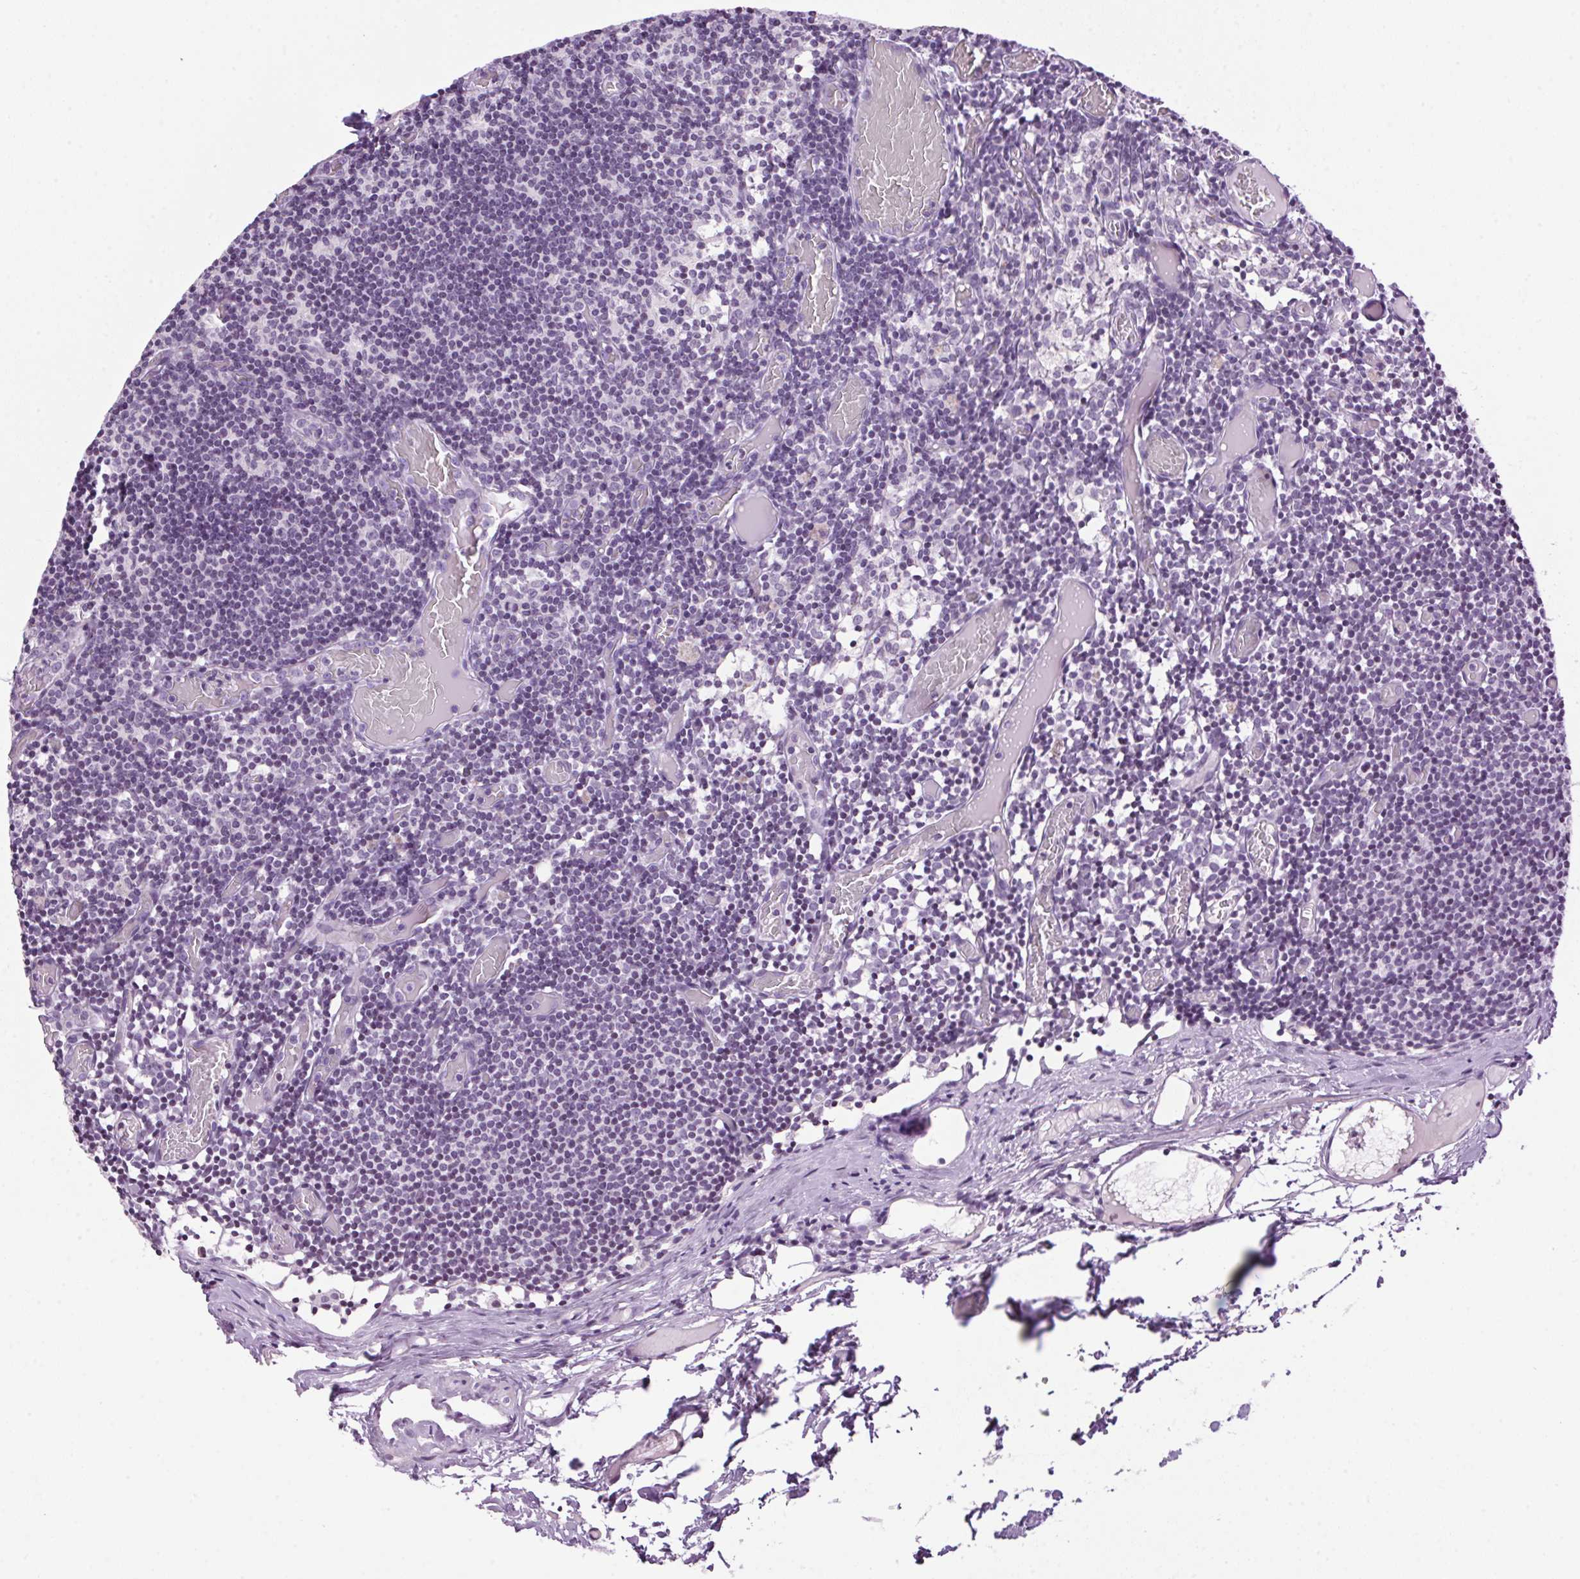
{"staining": {"intensity": "negative", "quantity": "none", "location": "none"}, "tissue": "lymph node", "cell_type": "Germinal center cells", "image_type": "normal", "snomed": [{"axis": "morphology", "description": "Normal tissue, NOS"}, {"axis": "topography", "description": "Lymph node"}], "caption": "A high-resolution image shows immunohistochemistry staining of benign lymph node, which reveals no significant positivity in germinal center cells. (Brightfield microscopy of DAB (3,3'-diaminobenzidine) IHC at high magnification).", "gene": "TMEM88B", "patient": {"sex": "female", "age": 41}}